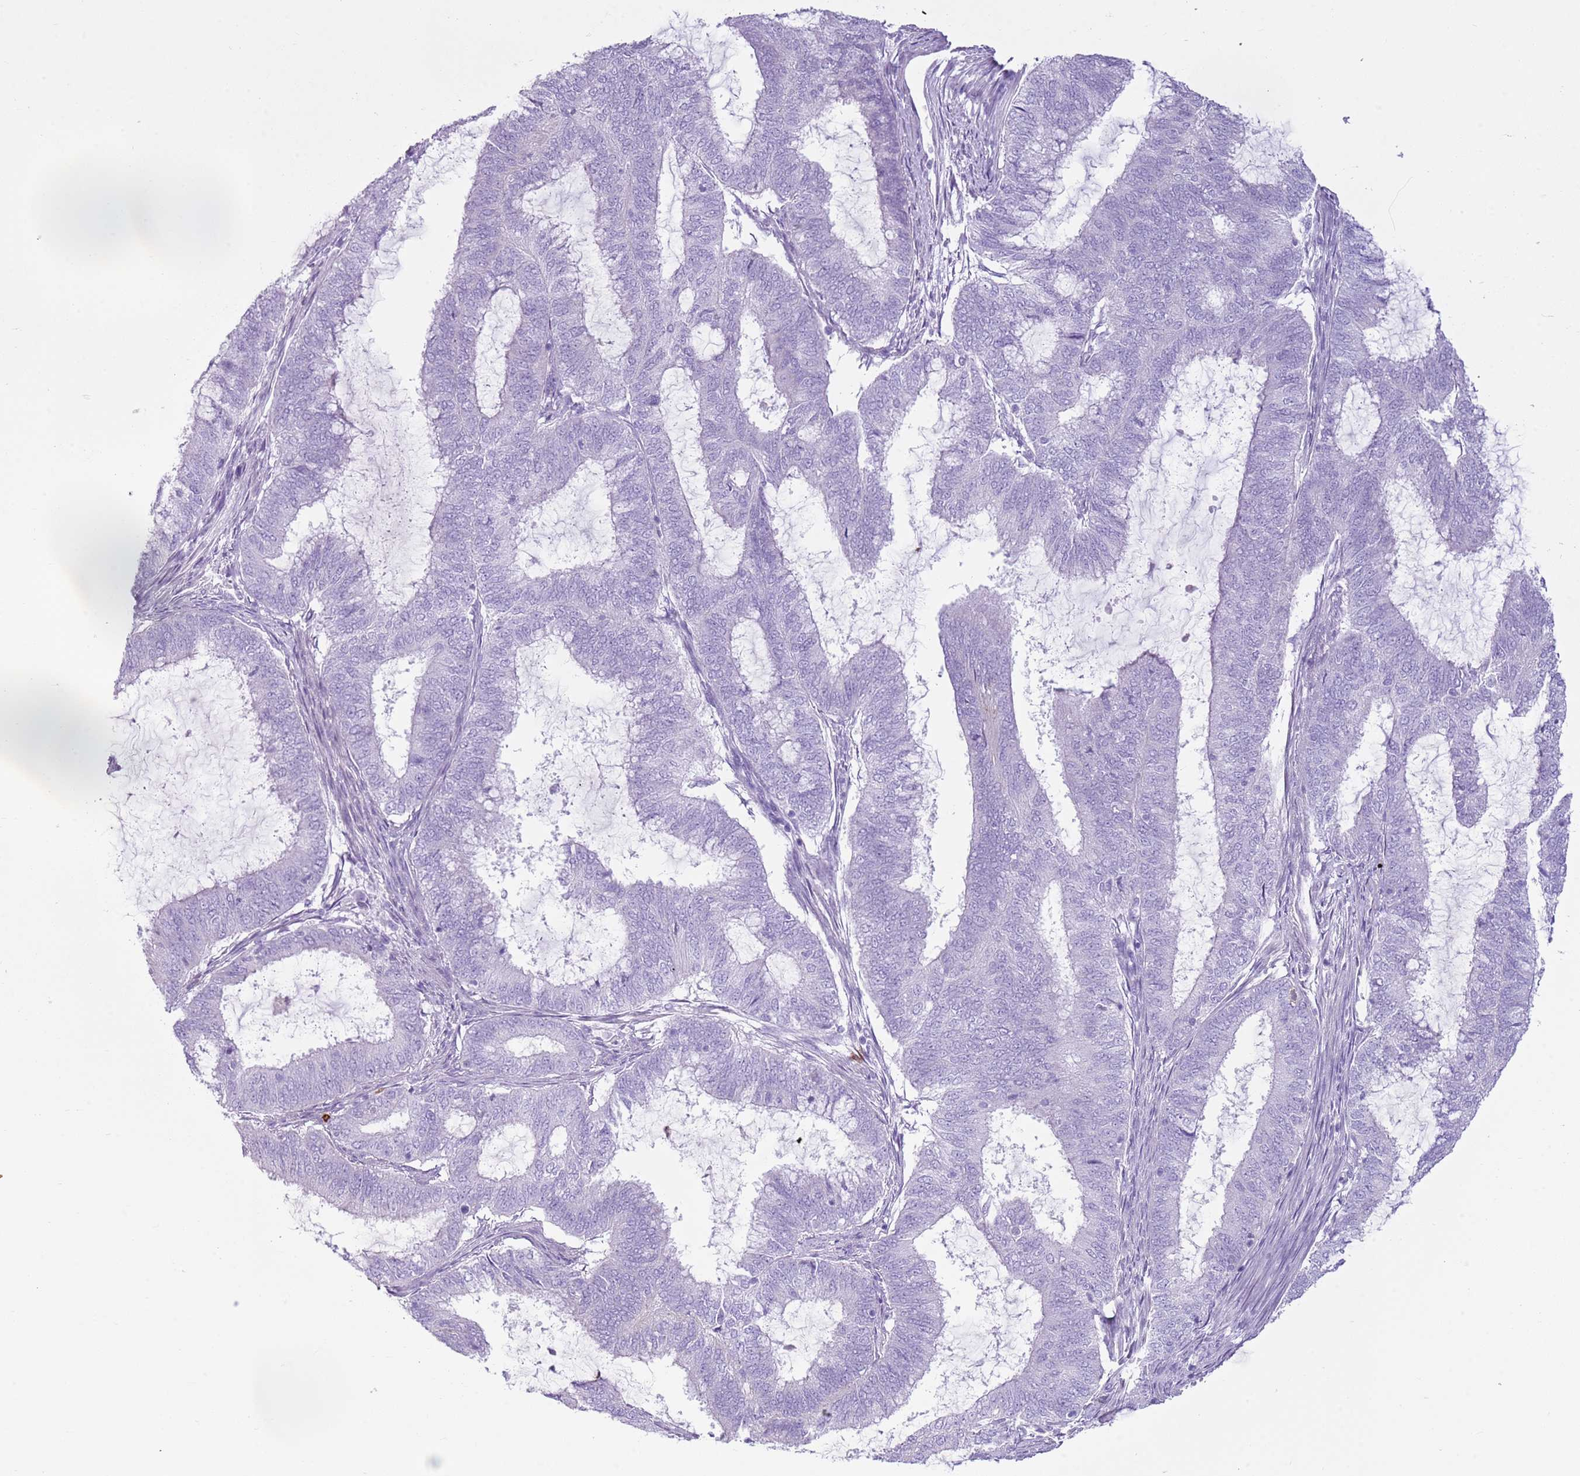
{"staining": {"intensity": "negative", "quantity": "none", "location": "none"}, "tissue": "endometrial cancer", "cell_type": "Tumor cells", "image_type": "cancer", "snomed": [{"axis": "morphology", "description": "Adenocarcinoma, NOS"}, {"axis": "topography", "description": "Endometrium"}], "caption": "This is a histopathology image of immunohistochemistry staining of endometrial cancer (adenocarcinoma), which shows no expression in tumor cells. (Brightfield microscopy of DAB (3,3'-diaminobenzidine) IHC at high magnification).", "gene": "CD177", "patient": {"sex": "female", "age": 51}}